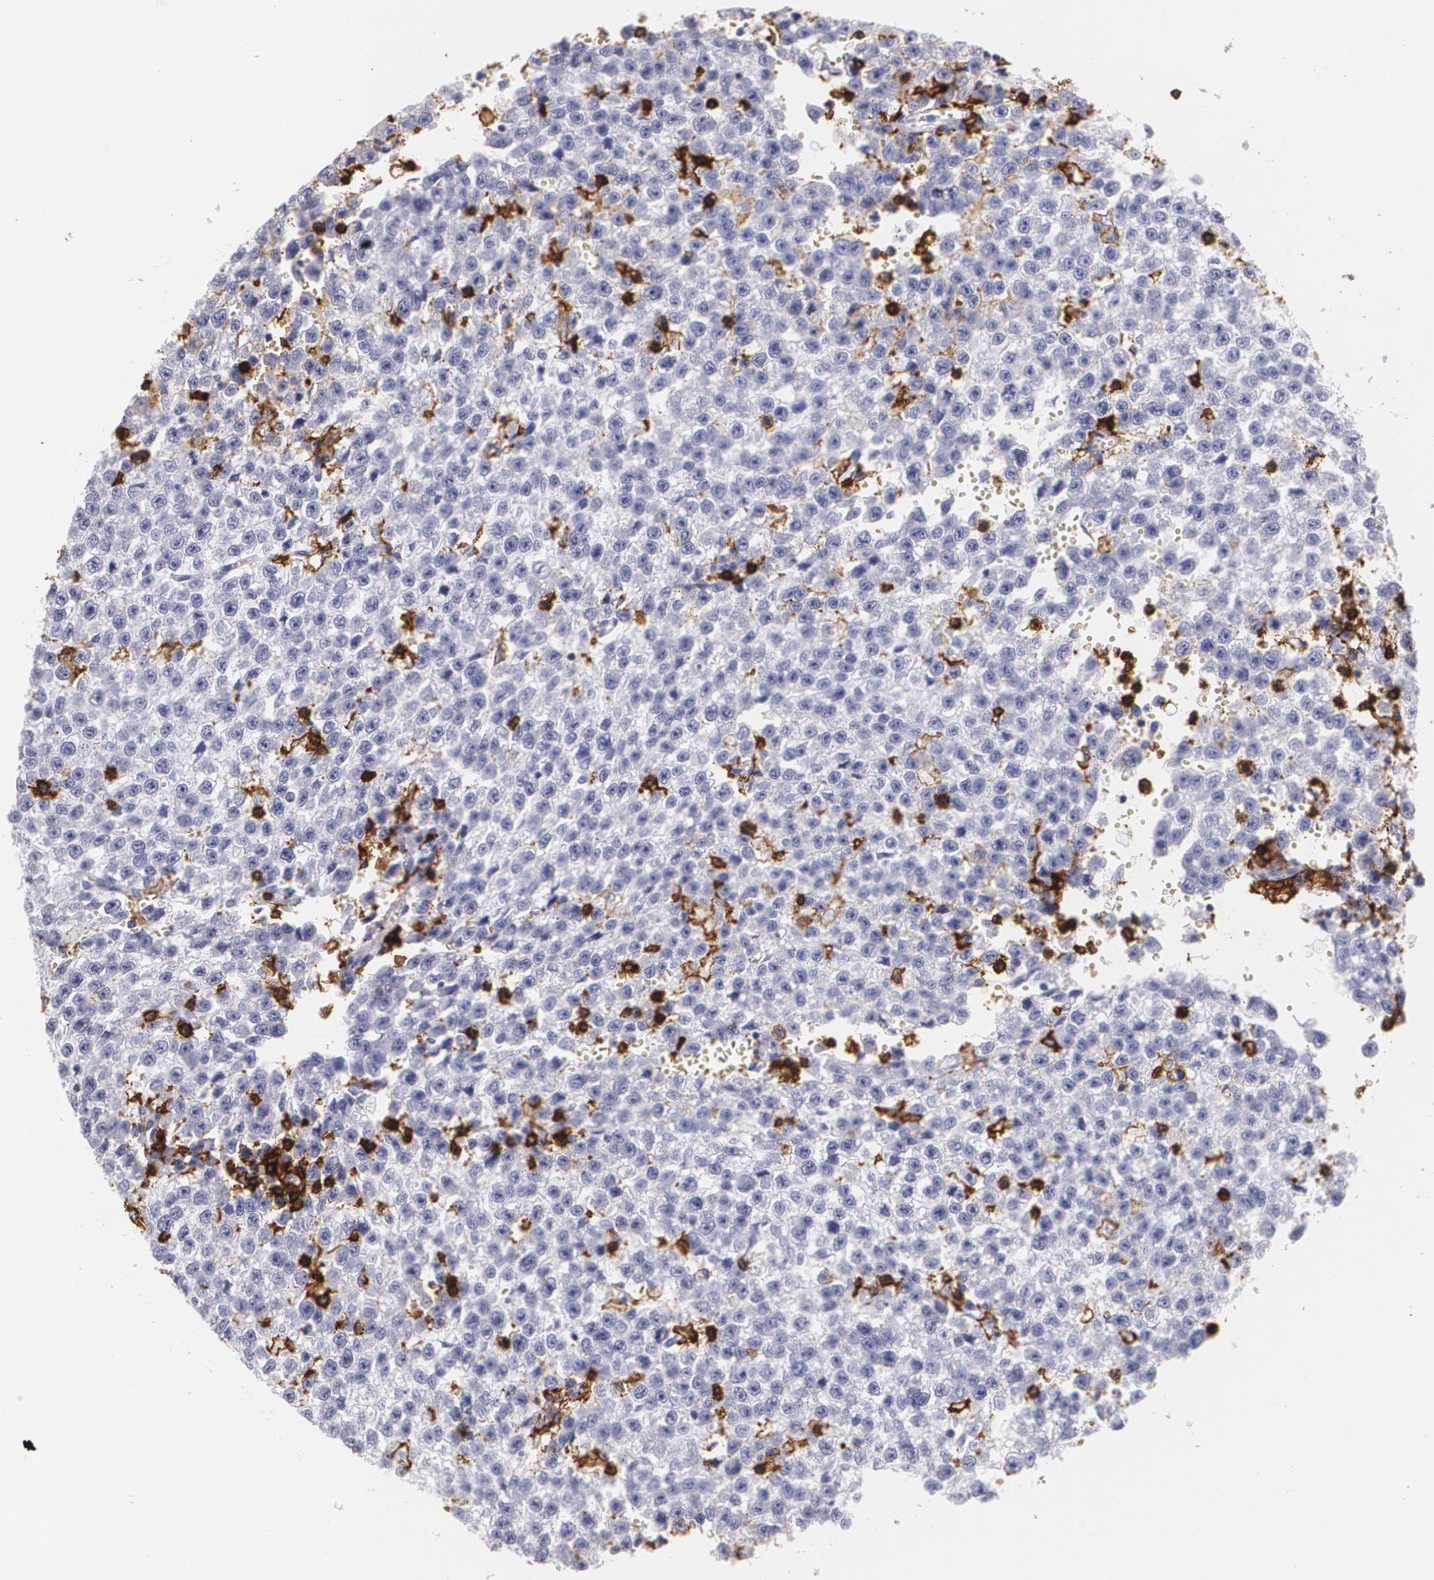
{"staining": {"intensity": "negative", "quantity": "none", "location": "none"}, "tissue": "testis cancer", "cell_type": "Tumor cells", "image_type": "cancer", "snomed": [{"axis": "morphology", "description": "Seminoma, NOS"}, {"axis": "topography", "description": "Testis"}], "caption": "The IHC micrograph has no significant expression in tumor cells of seminoma (testis) tissue.", "gene": "PTPRC", "patient": {"sex": "male", "age": 35}}